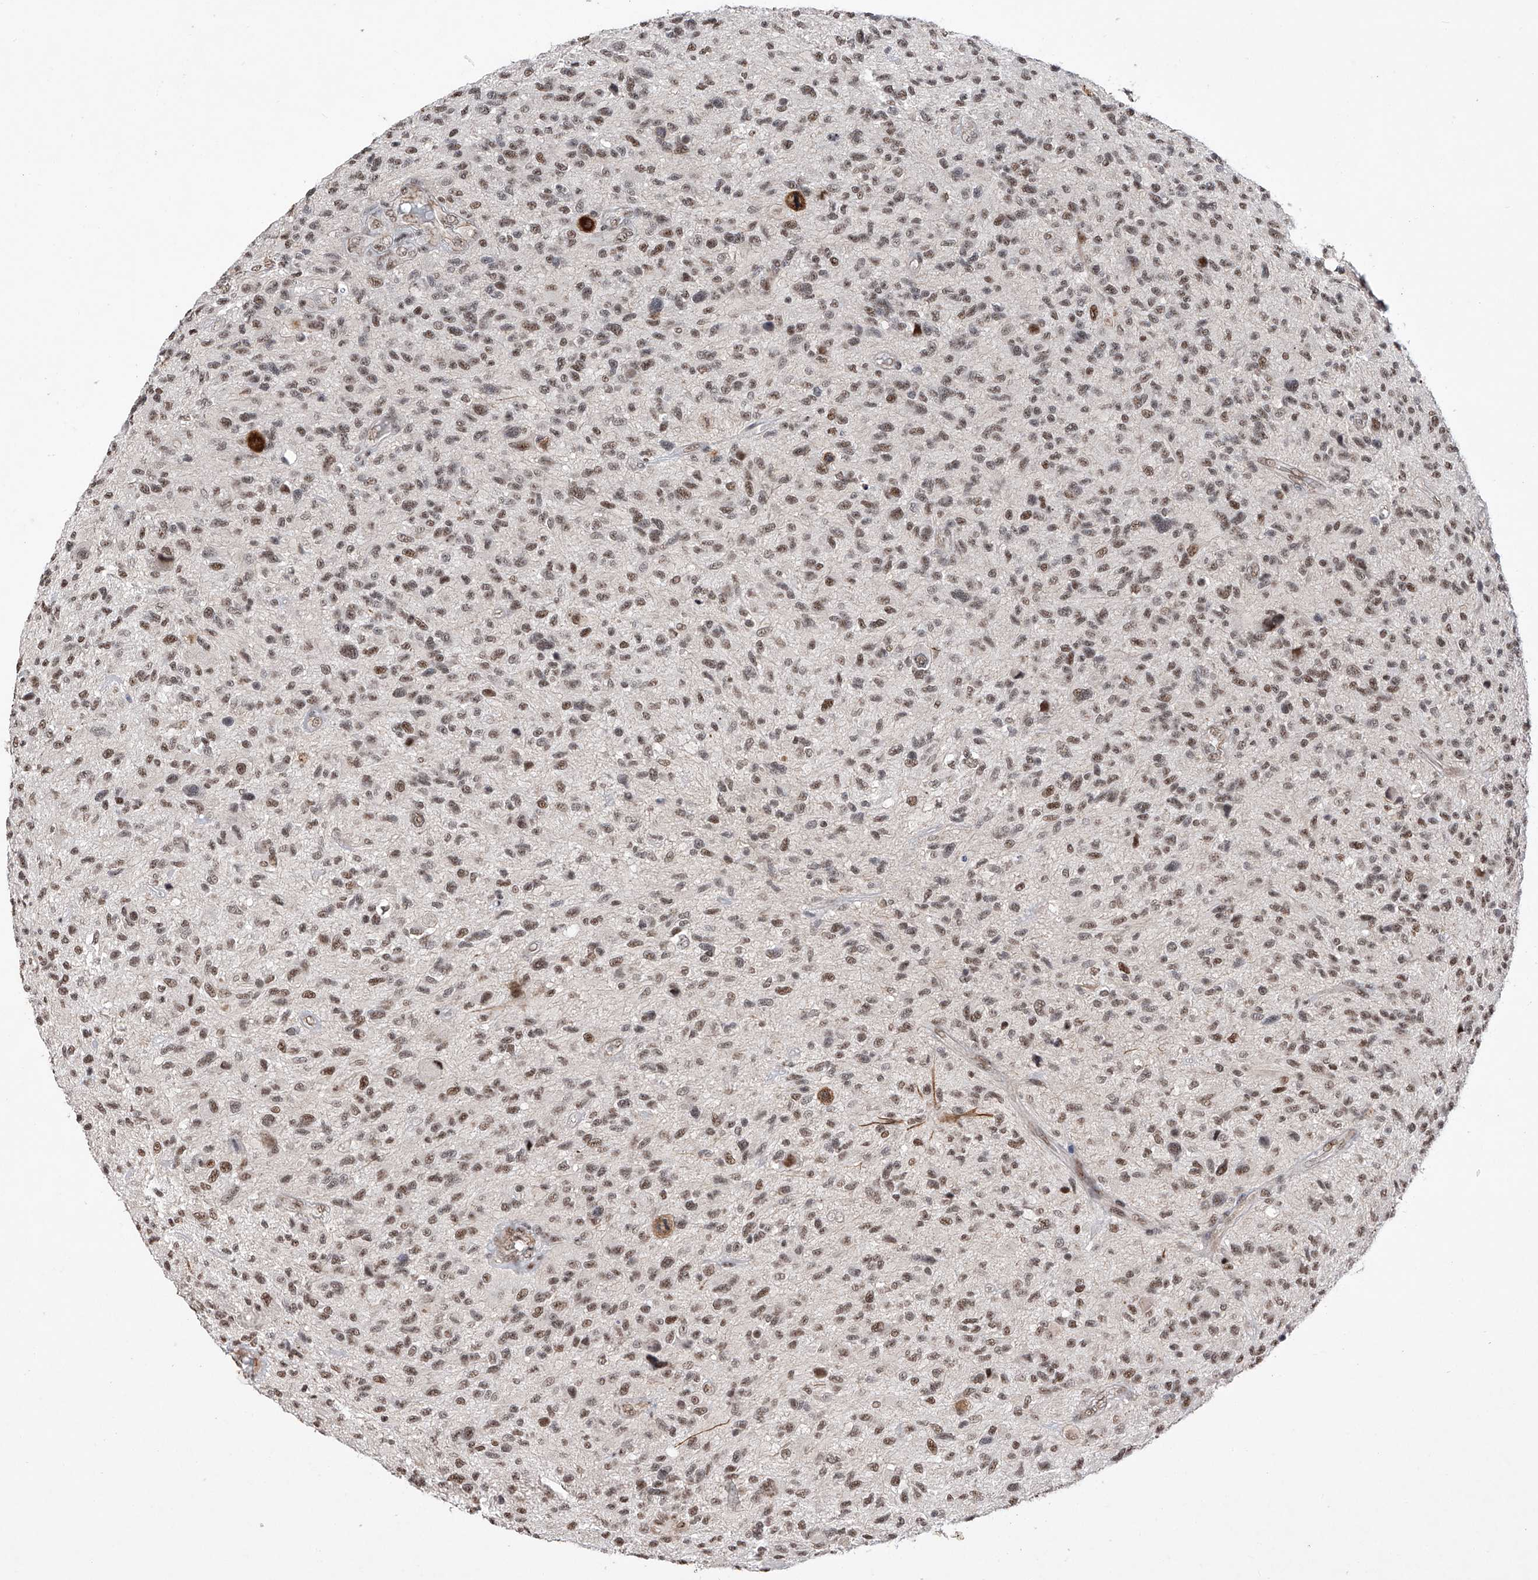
{"staining": {"intensity": "moderate", "quantity": ">75%", "location": "nuclear"}, "tissue": "glioma", "cell_type": "Tumor cells", "image_type": "cancer", "snomed": [{"axis": "morphology", "description": "Glioma, malignant, High grade"}, {"axis": "topography", "description": "Brain"}], "caption": "A brown stain highlights moderate nuclear expression of a protein in human glioma tumor cells. (Brightfield microscopy of DAB IHC at high magnification).", "gene": "NFATC4", "patient": {"sex": "male", "age": 47}}